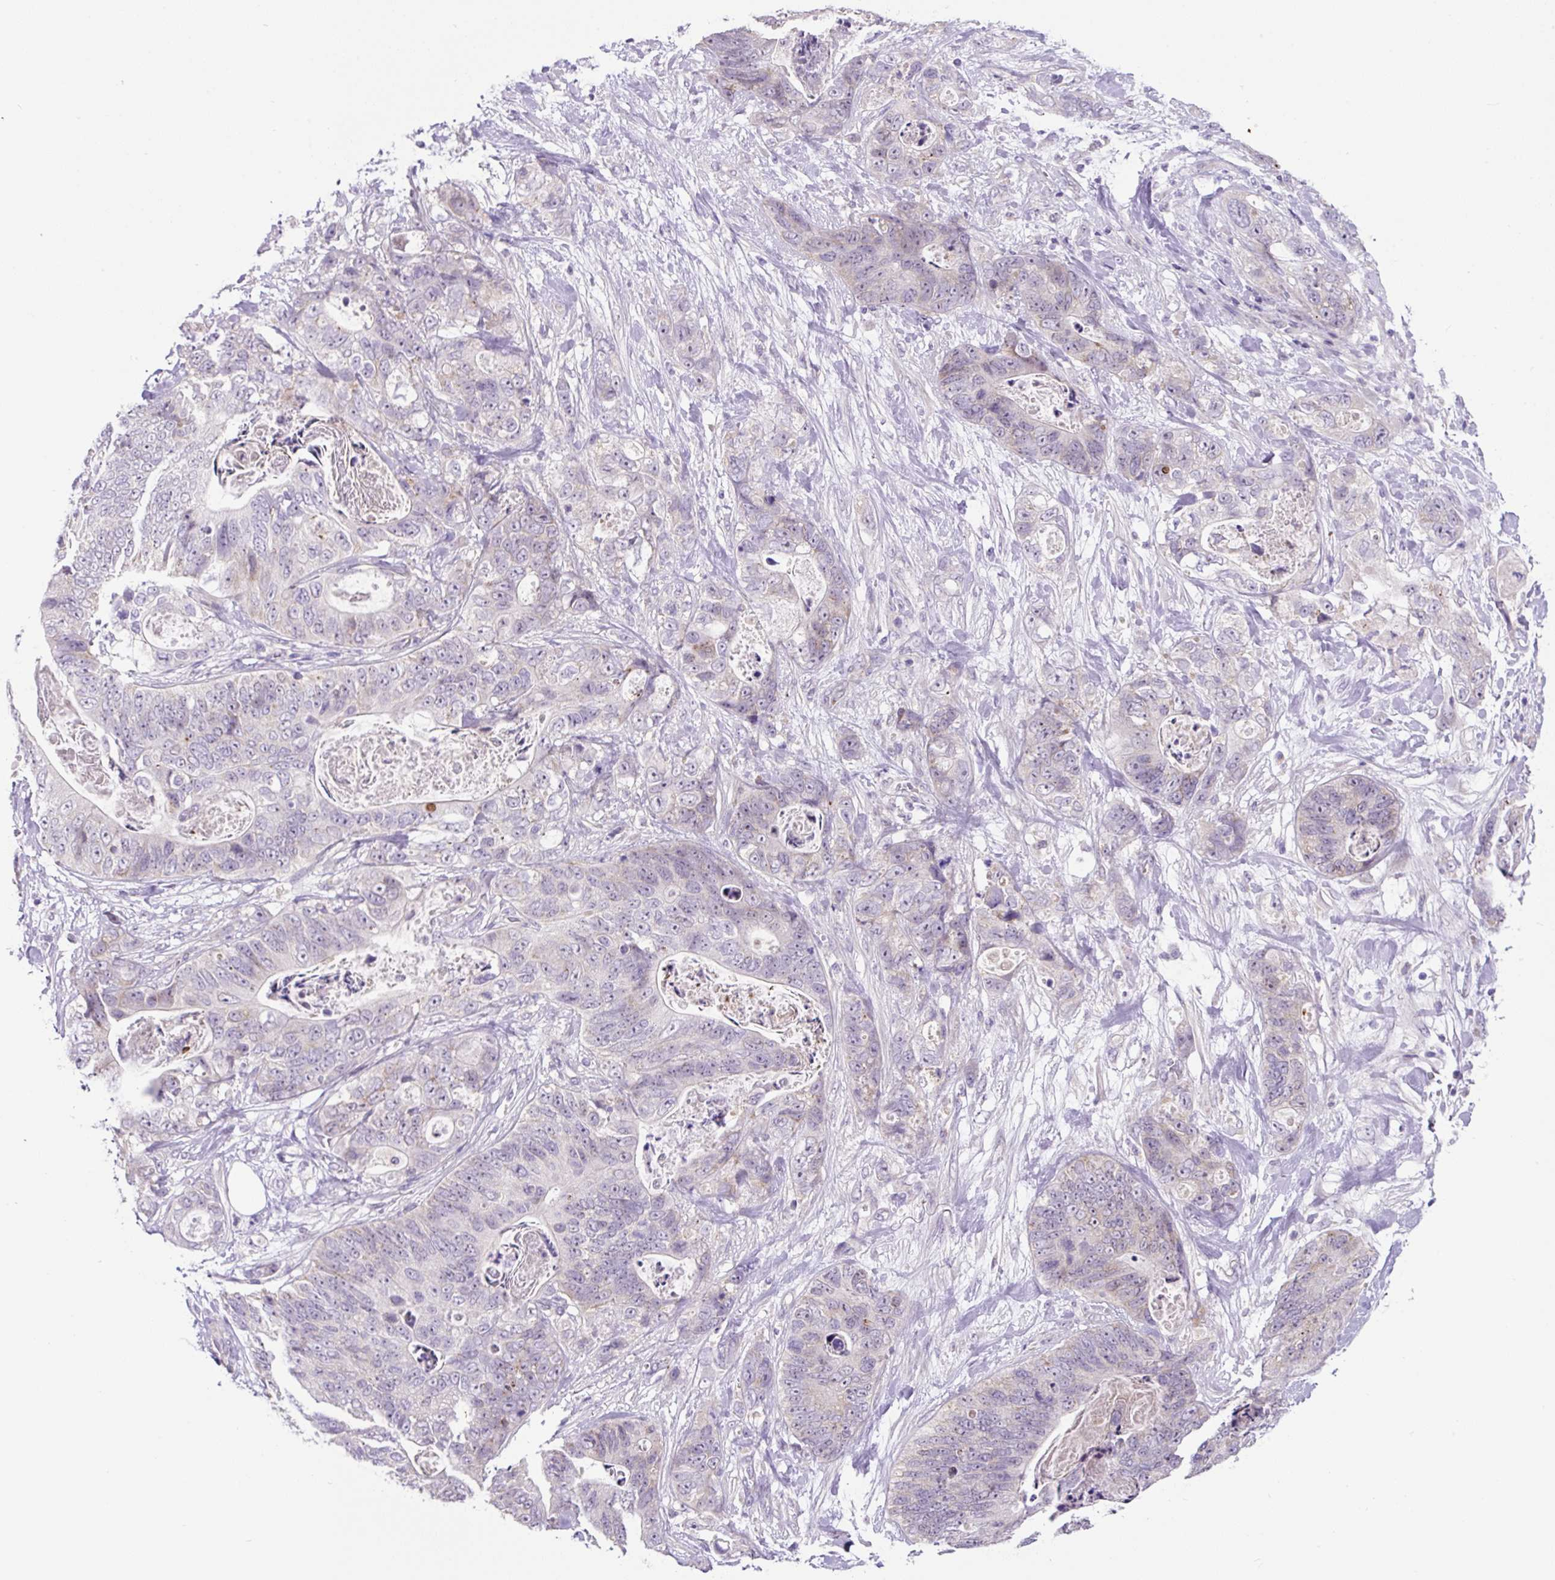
{"staining": {"intensity": "negative", "quantity": "none", "location": "none"}, "tissue": "stomach cancer", "cell_type": "Tumor cells", "image_type": "cancer", "snomed": [{"axis": "morphology", "description": "Normal tissue, NOS"}, {"axis": "morphology", "description": "Adenocarcinoma, NOS"}, {"axis": "topography", "description": "Stomach"}], "caption": "This is a histopathology image of IHC staining of stomach cancer (adenocarcinoma), which shows no staining in tumor cells.", "gene": "OGDHL", "patient": {"sex": "female", "age": 89}}